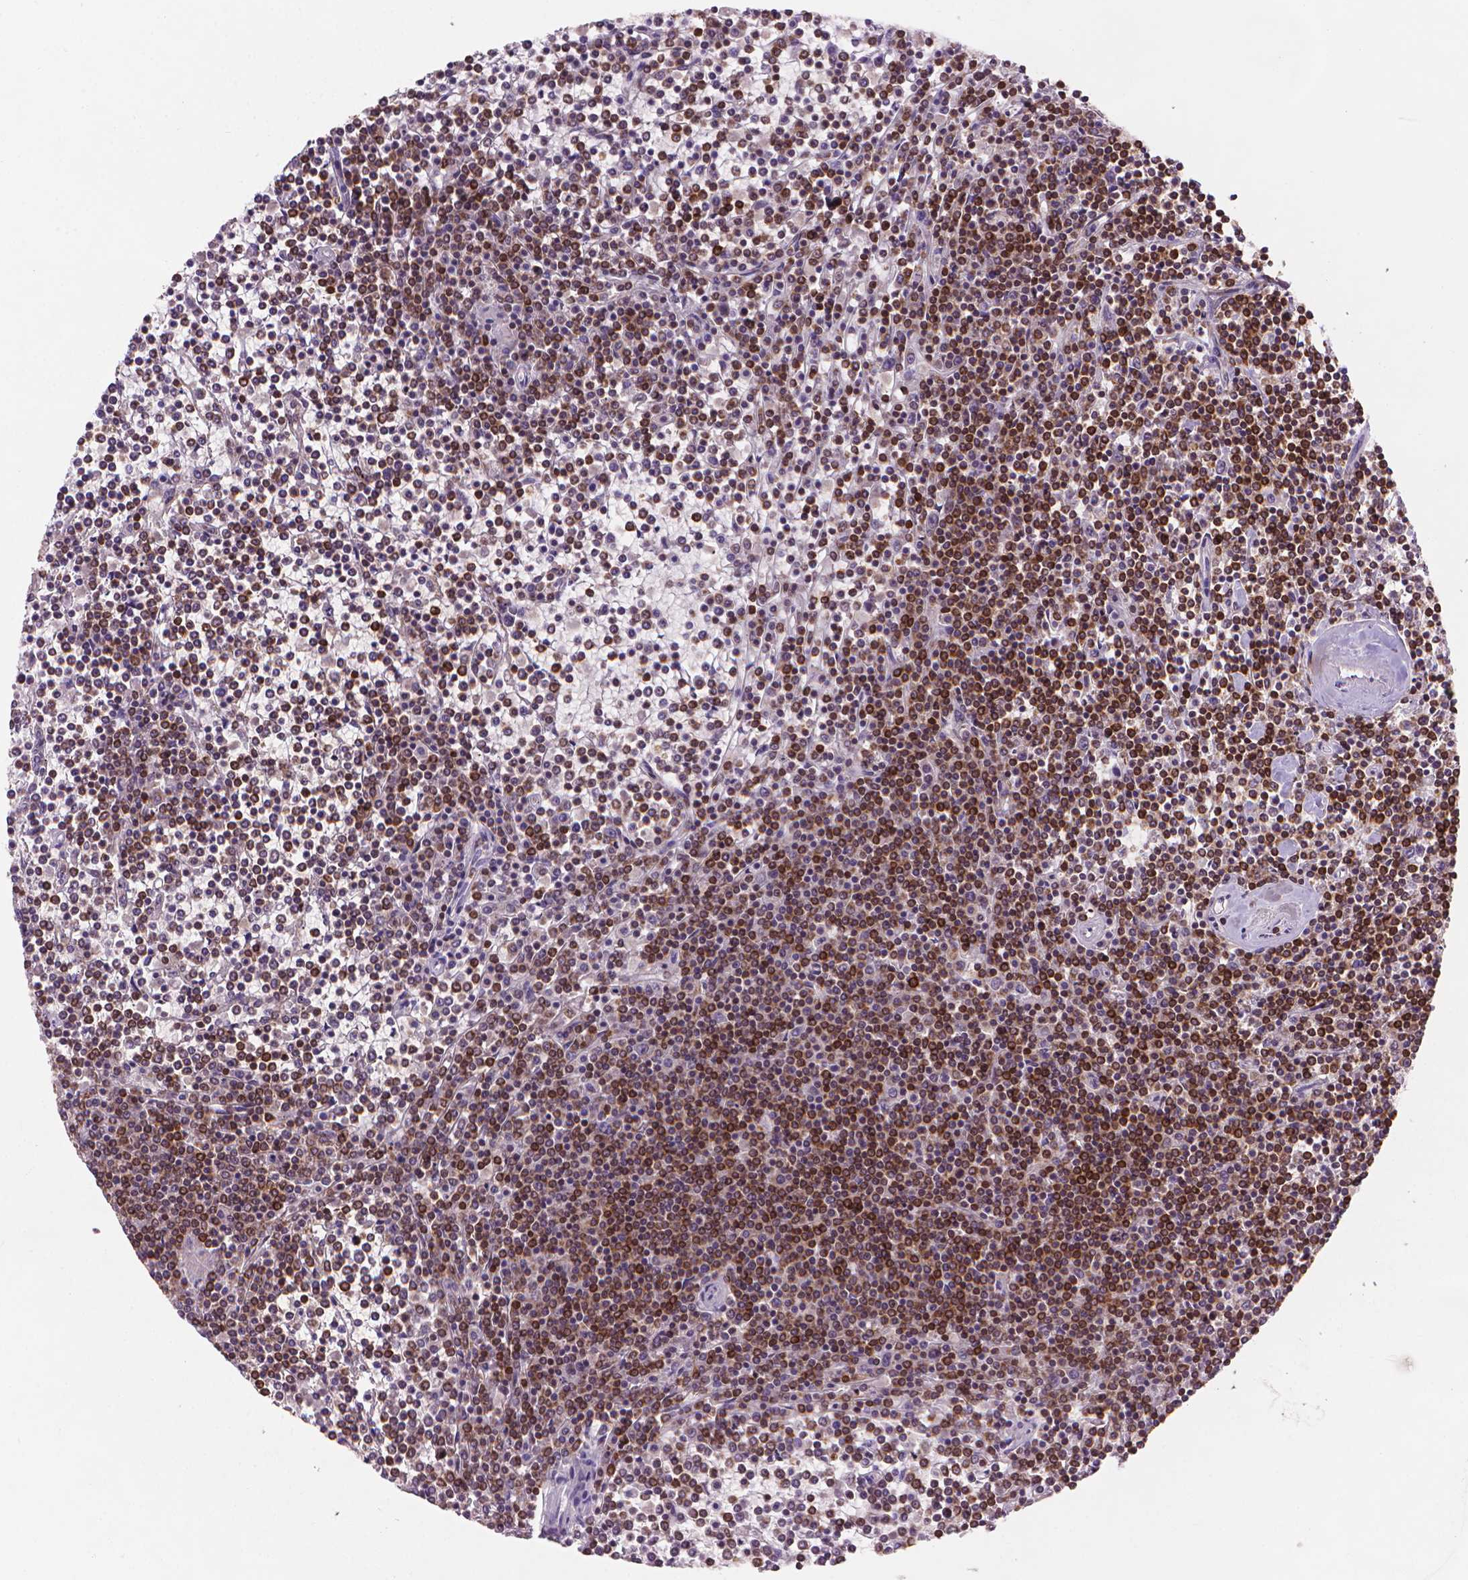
{"staining": {"intensity": "strong", "quantity": ">75%", "location": "cytoplasmic/membranous"}, "tissue": "lymphoma", "cell_type": "Tumor cells", "image_type": "cancer", "snomed": [{"axis": "morphology", "description": "Malignant lymphoma, non-Hodgkin's type, Low grade"}, {"axis": "topography", "description": "Spleen"}], "caption": "Protein positivity by IHC exhibits strong cytoplasmic/membranous expression in approximately >75% of tumor cells in malignant lymphoma, non-Hodgkin's type (low-grade).", "gene": "BCL2", "patient": {"sex": "female", "age": 19}}